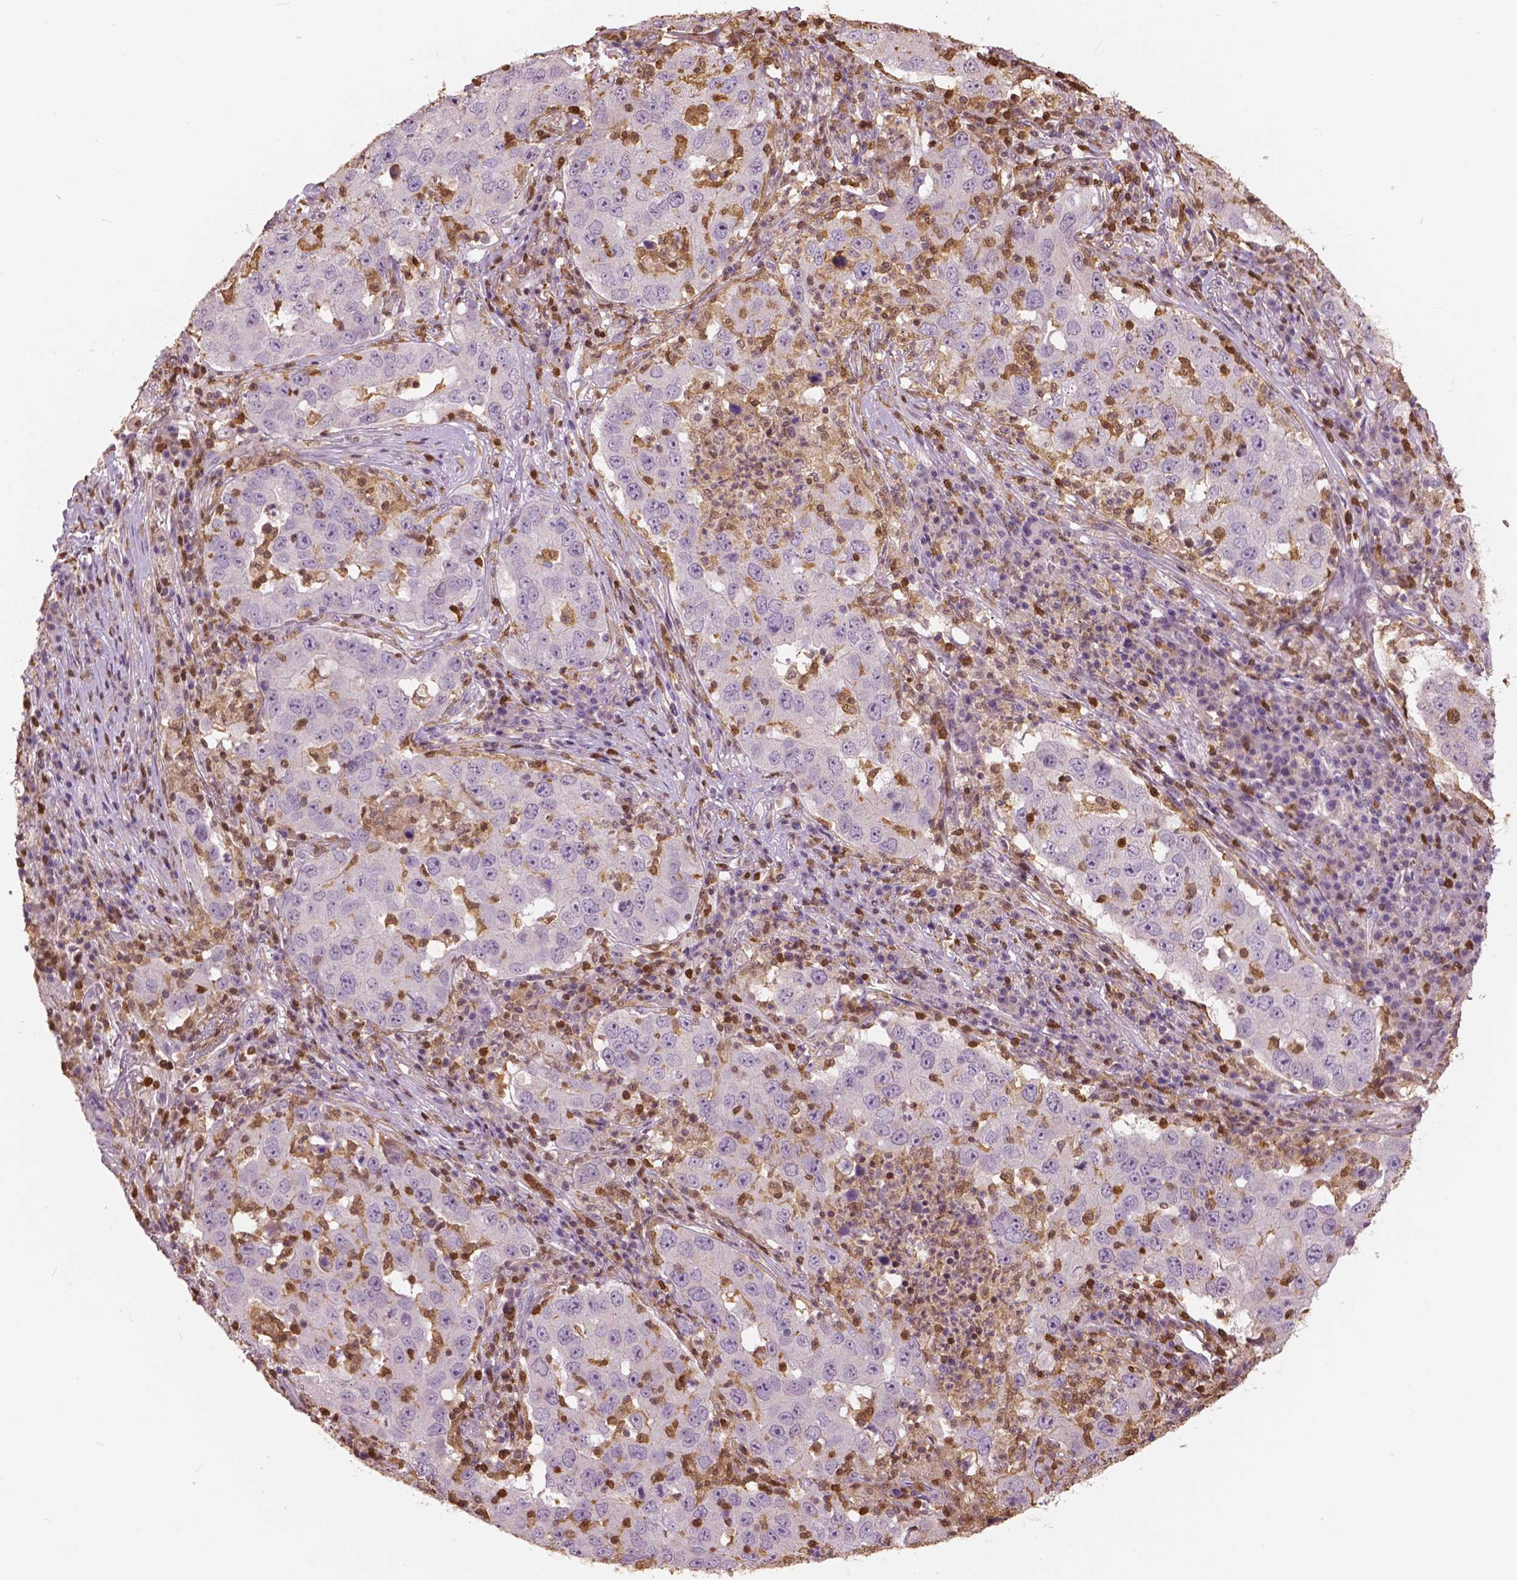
{"staining": {"intensity": "negative", "quantity": "none", "location": "none"}, "tissue": "lung cancer", "cell_type": "Tumor cells", "image_type": "cancer", "snomed": [{"axis": "morphology", "description": "Adenocarcinoma, NOS"}, {"axis": "topography", "description": "Lung"}], "caption": "A high-resolution histopathology image shows immunohistochemistry (IHC) staining of lung cancer (adenocarcinoma), which exhibits no significant staining in tumor cells.", "gene": "S100A4", "patient": {"sex": "male", "age": 73}}